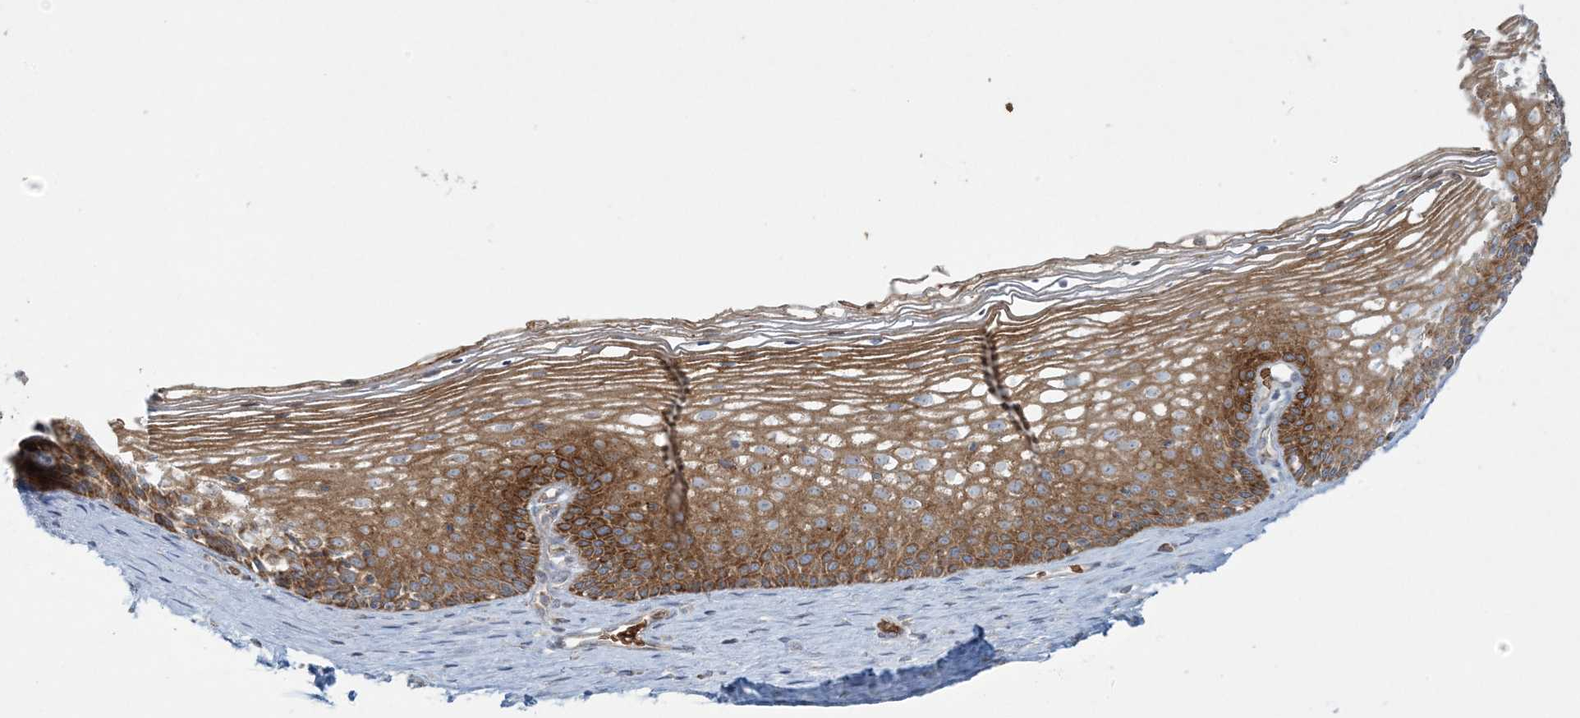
{"staining": {"intensity": "negative", "quantity": "none", "location": "none"}, "tissue": "cervix", "cell_type": "Glandular cells", "image_type": "normal", "snomed": [{"axis": "morphology", "description": "Normal tissue, NOS"}, {"axis": "topography", "description": "Cervix"}], "caption": "This is a photomicrograph of immunohistochemistry (IHC) staining of benign cervix, which shows no staining in glandular cells.", "gene": "PIK3R4", "patient": {"sex": "female", "age": 33}}